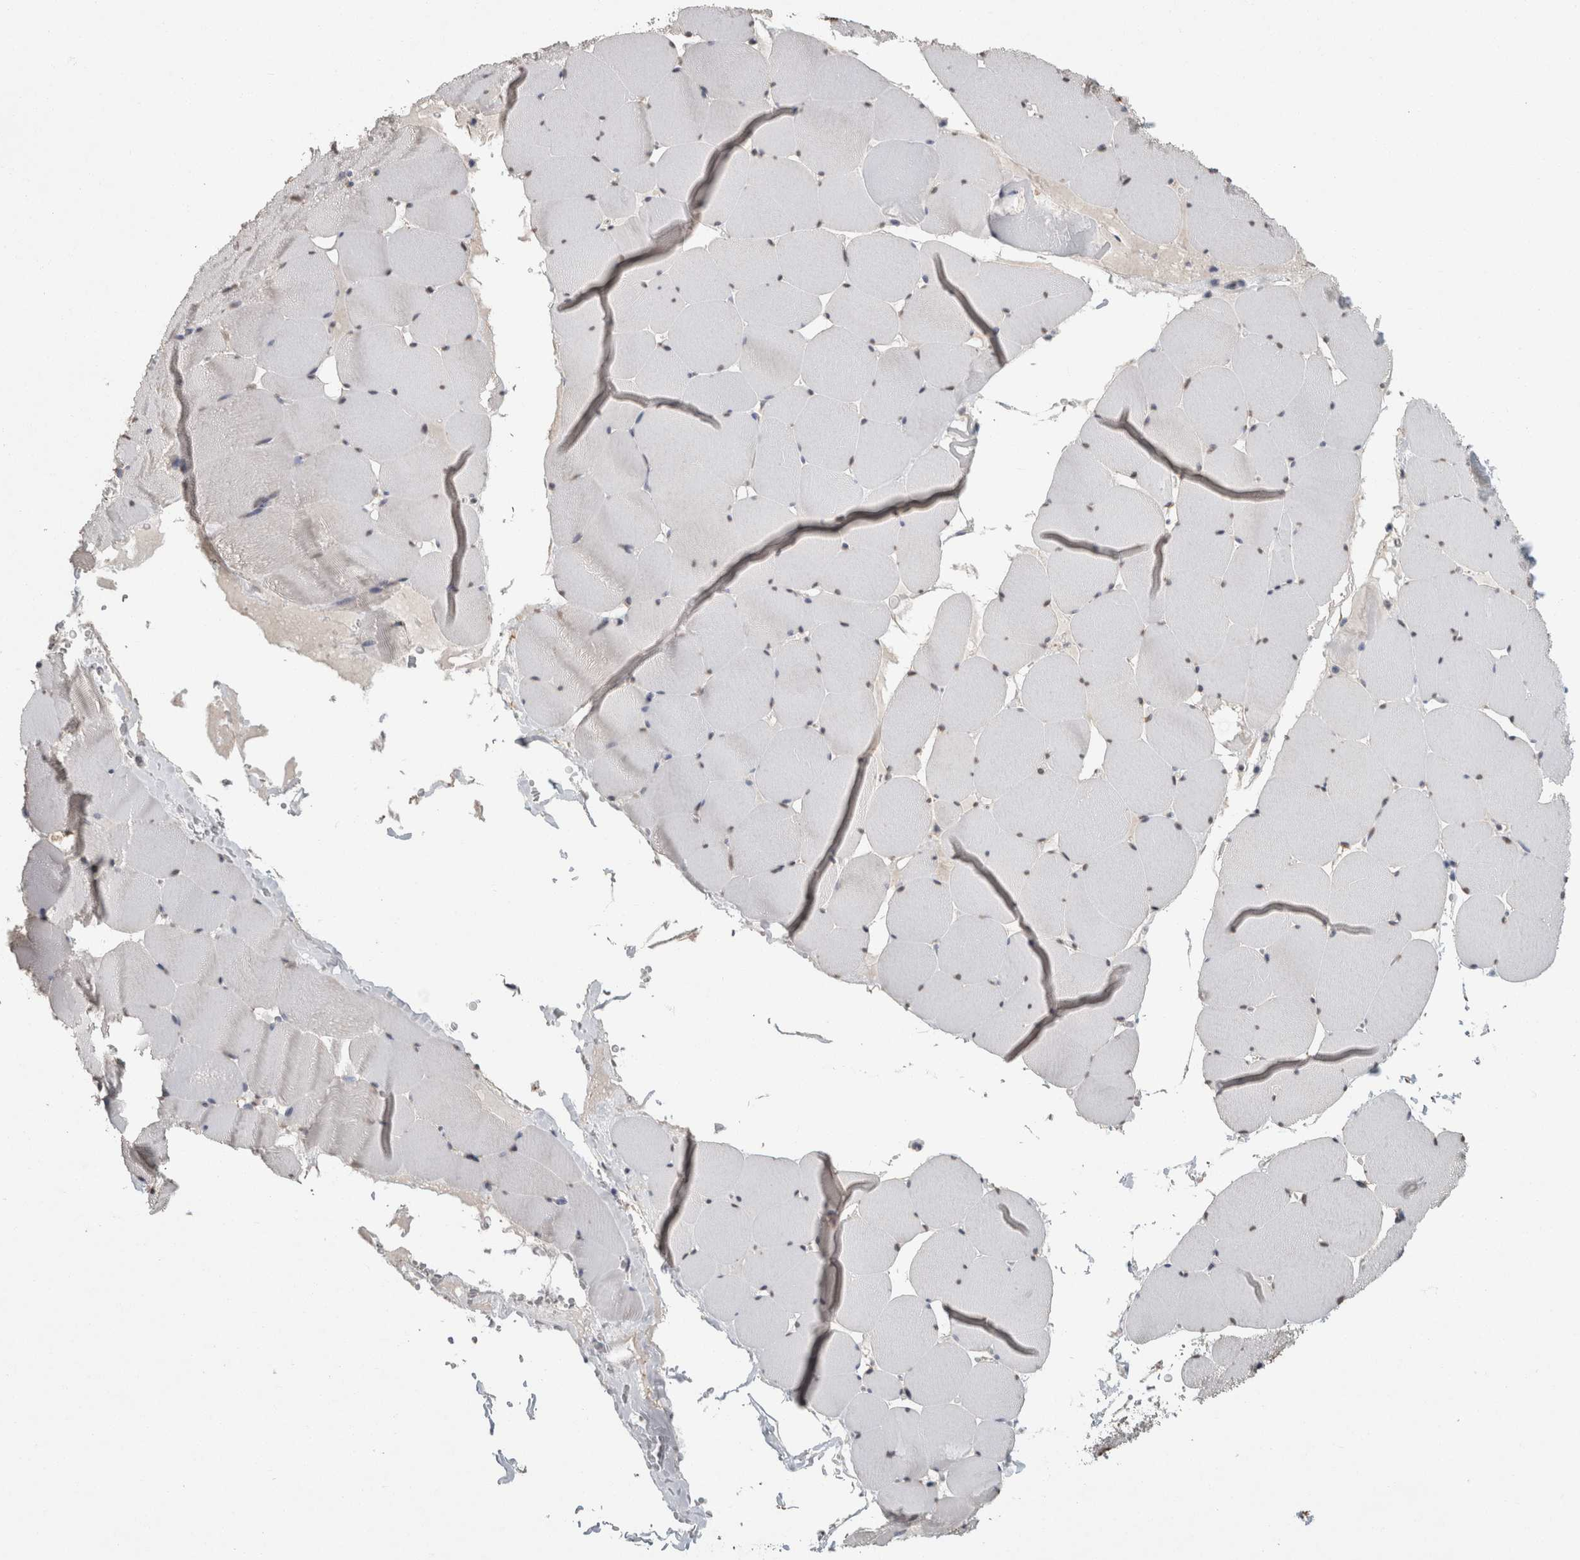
{"staining": {"intensity": "weak", "quantity": "<25%", "location": "nuclear"}, "tissue": "skeletal muscle", "cell_type": "Myocytes", "image_type": "normal", "snomed": [{"axis": "morphology", "description": "Normal tissue, NOS"}, {"axis": "topography", "description": "Skeletal muscle"}], "caption": "High magnification brightfield microscopy of unremarkable skeletal muscle stained with DAB (3,3'-diaminobenzidine) (brown) and counterstained with hematoxylin (blue): myocytes show no significant positivity. (DAB IHC, high magnification).", "gene": "LTBP1", "patient": {"sex": "male", "age": 62}}